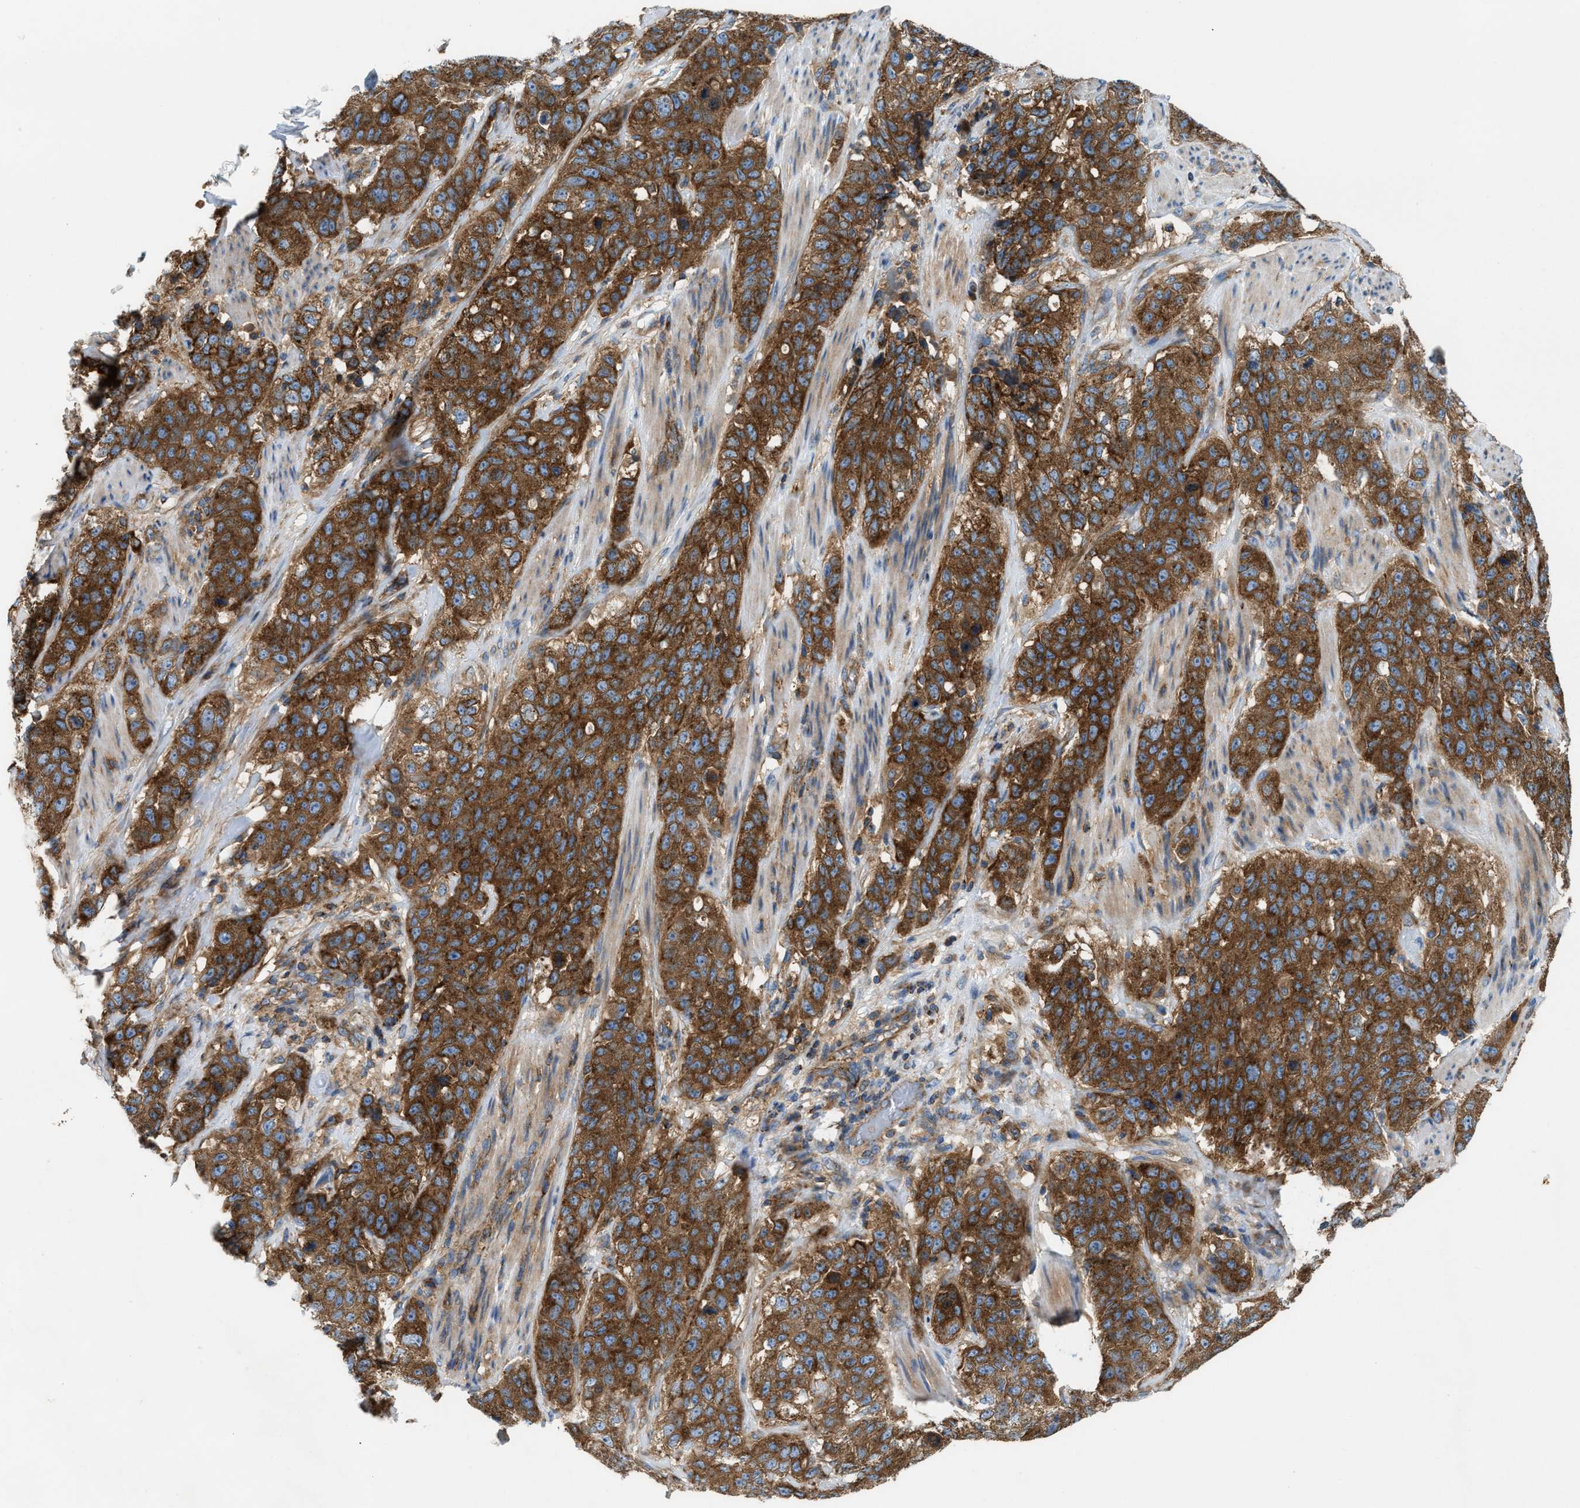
{"staining": {"intensity": "strong", "quantity": ">75%", "location": "cytoplasmic/membranous"}, "tissue": "stomach cancer", "cell_type": "Tumor cells", "image_type": "cancer", "snomed": [{"axis": "morphology", "description": "Adenocarcinoma, NOS"}, {"axis": "topography", "description": "Stomach"}], "caption": "A photomicrograph of adenocarcinoma (stomach) stained for a protein displays strong cytoplasmic/membranous brown staining in tumor cells.", "gene": "TBC1D15", "patient": {"sex": "male", "age": 48}}